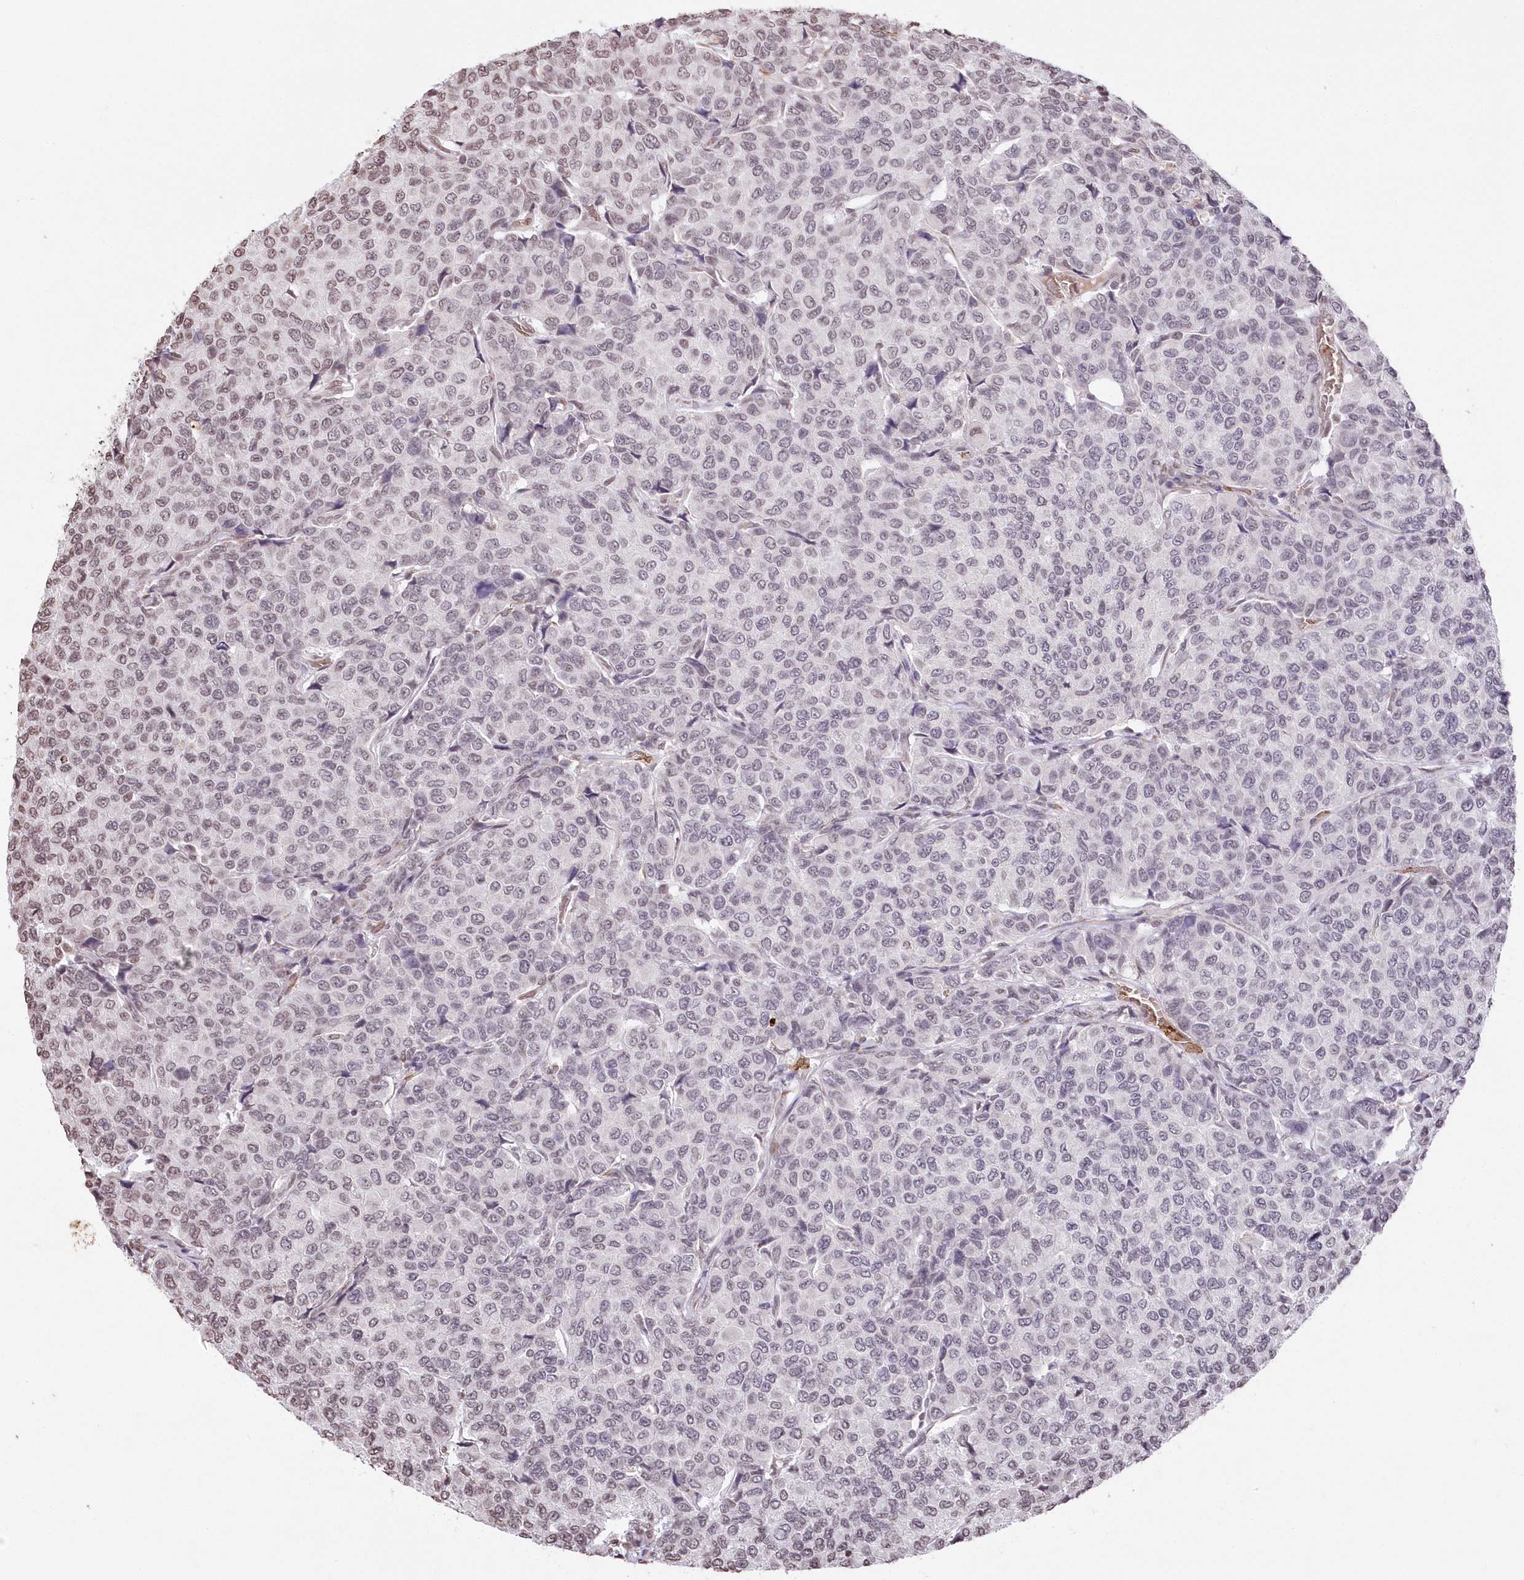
{"staining": {"intensity": "negative", "quantity": "none", "location": "none"}, "tissue": "breast cancer", "cell_type": "Tumor cells", "image_type": "cancer", "snomed": [{"axis": "morphology", "description": "Duct carcinoma"}, {"axis": "topography", "description": "Breast"}], "caption": "Breast infiltrating ductal carcinoma was stained to show a protein in brown. There is no significant positivity in tumor cells.", "gene": "RBM27", "patient": {"sex": "female", "age": 55}}